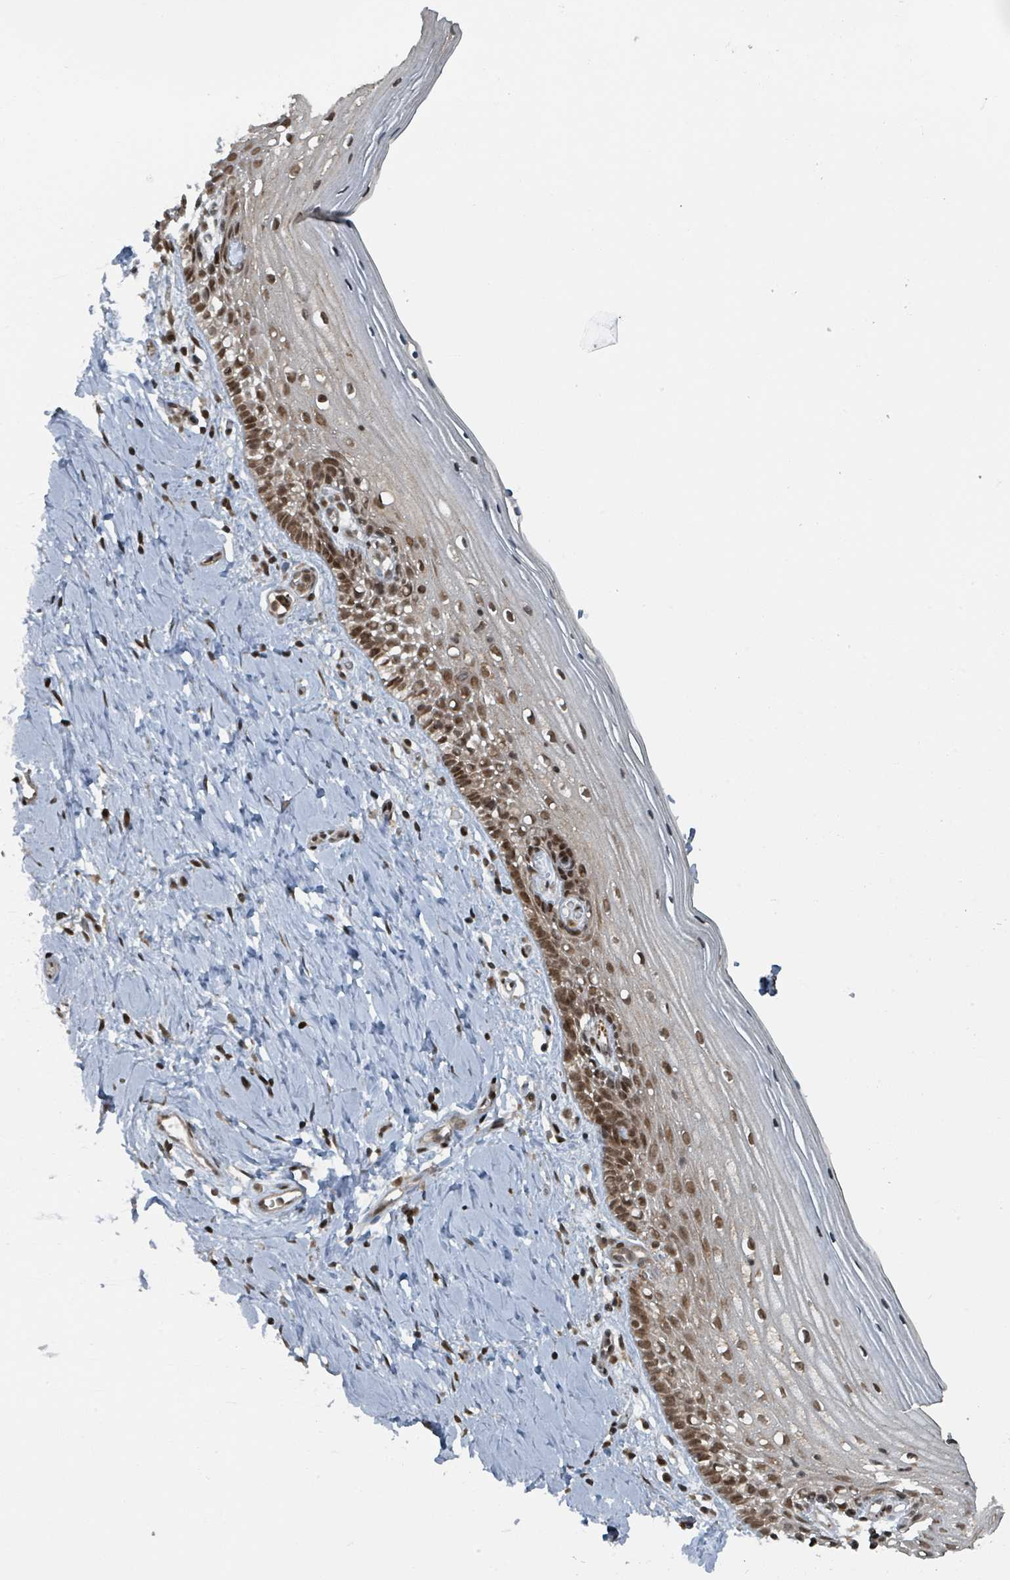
{"staining": {"intensity": "moderate", "quantity": "<25%", "location": "nuclear"}, "tissue": "cervix", "cell_type": "Glandular cells", "image_type": "normal", "snomed": [{"axis": "morphology", "description": "Normal tissue, NOS"}, {"axis": "topography", "description": "Cervix"}], "caption": "Immunohistochemistry (IHC) image of normal human cervix stained for a protein (brown), which displays low levels of moderate nuclear expression in approximately <25% of glandular cells.", "gene": "PHIP", "patient": {"sex": "female", "age": 44}}